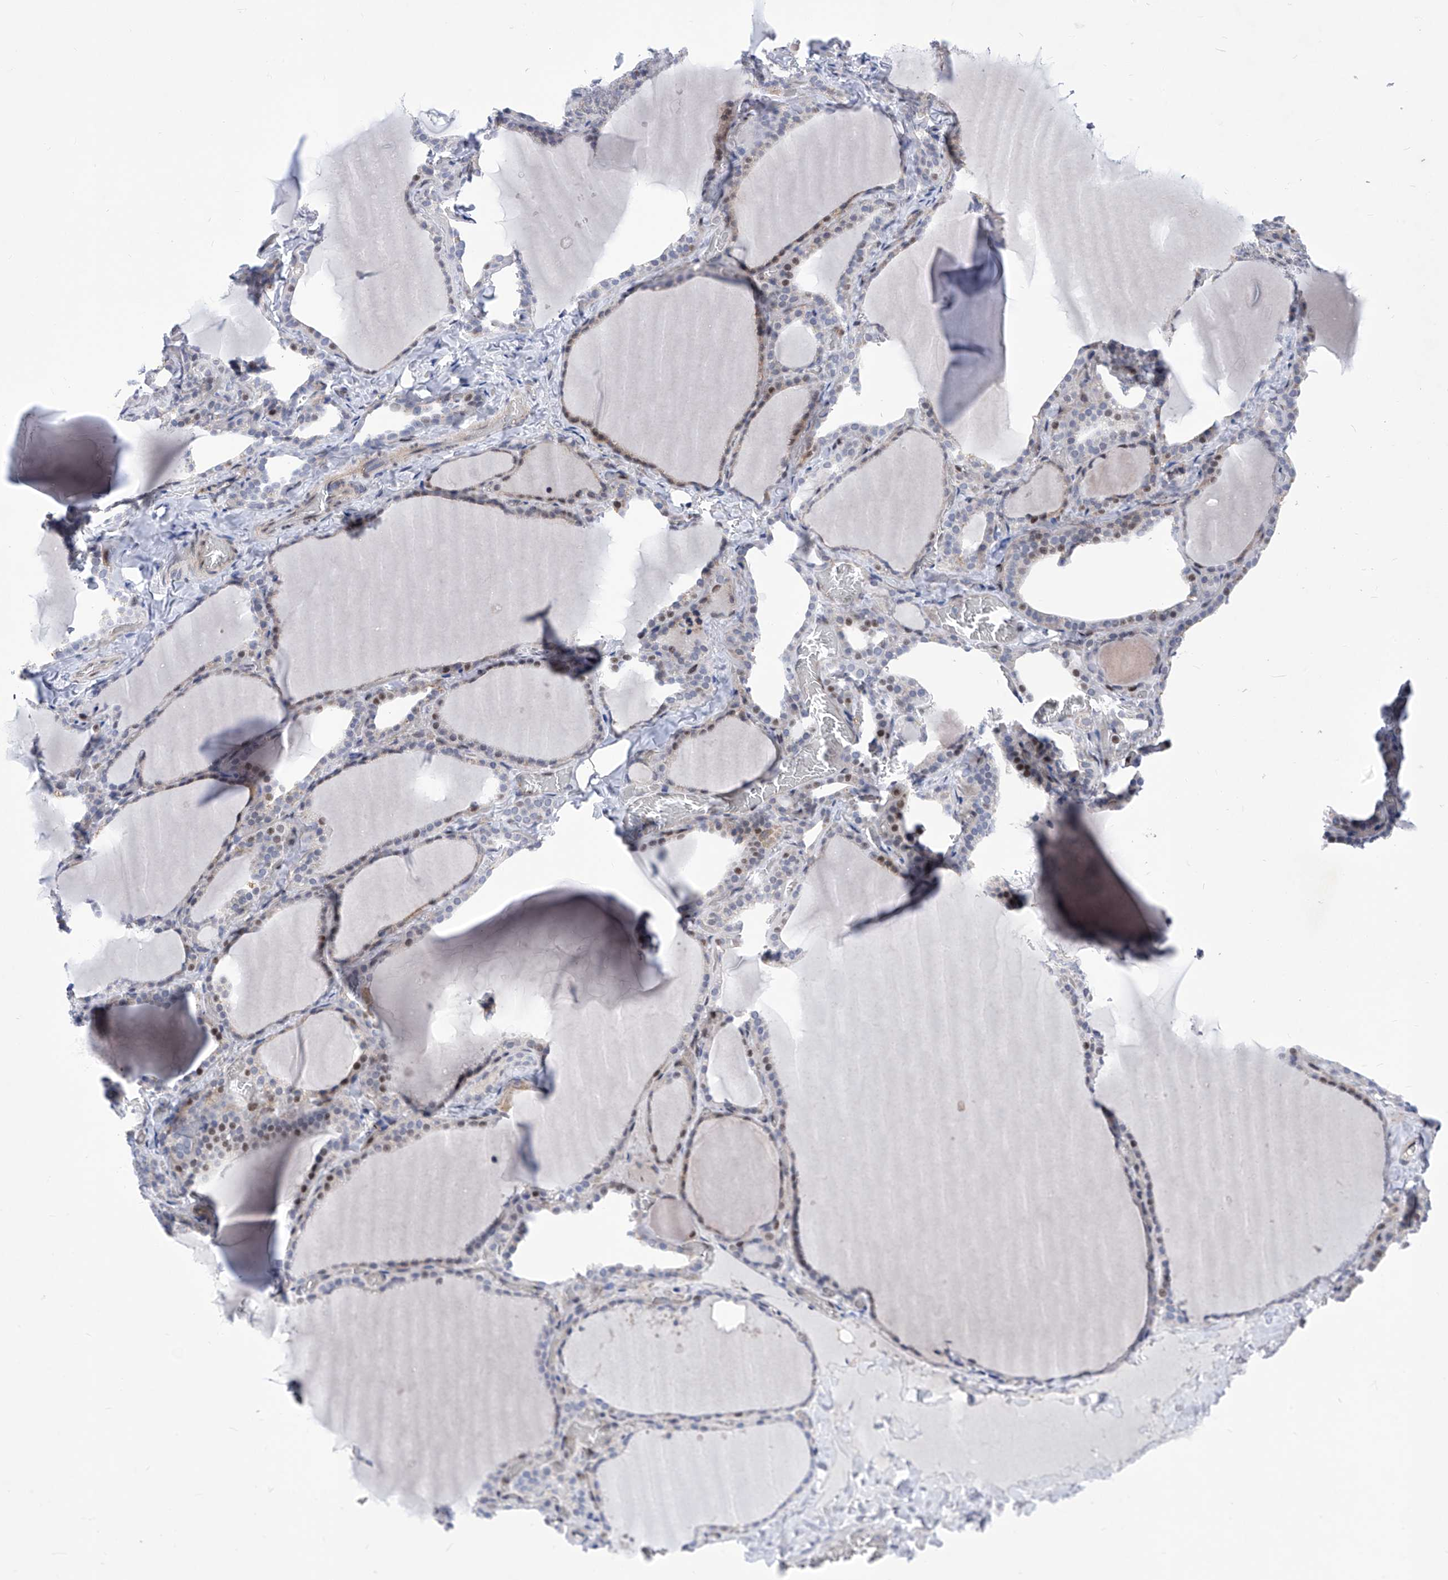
{"staining": {"intensity": "moderate", "quantity": "<25%", "location": "nuclear"}, "tissue": "thyroid gland", "cell_type": "Glandular cells", "image_type": "normal", "snomed": [{"axis": "morphology", "description": "Normal tissue, NOS"}, {"axis": "topography", "description": "Thyroid gland"}], "caption": "A high-resolution photomicrograph shows immunohistochemistry (IHC) staining of normal thyroid gland, which displays moderate nuclear staining in approximately <25% of glandular cells.", "gene": "NUFIP1", "patient": {"sex": "female", "age": 22}}